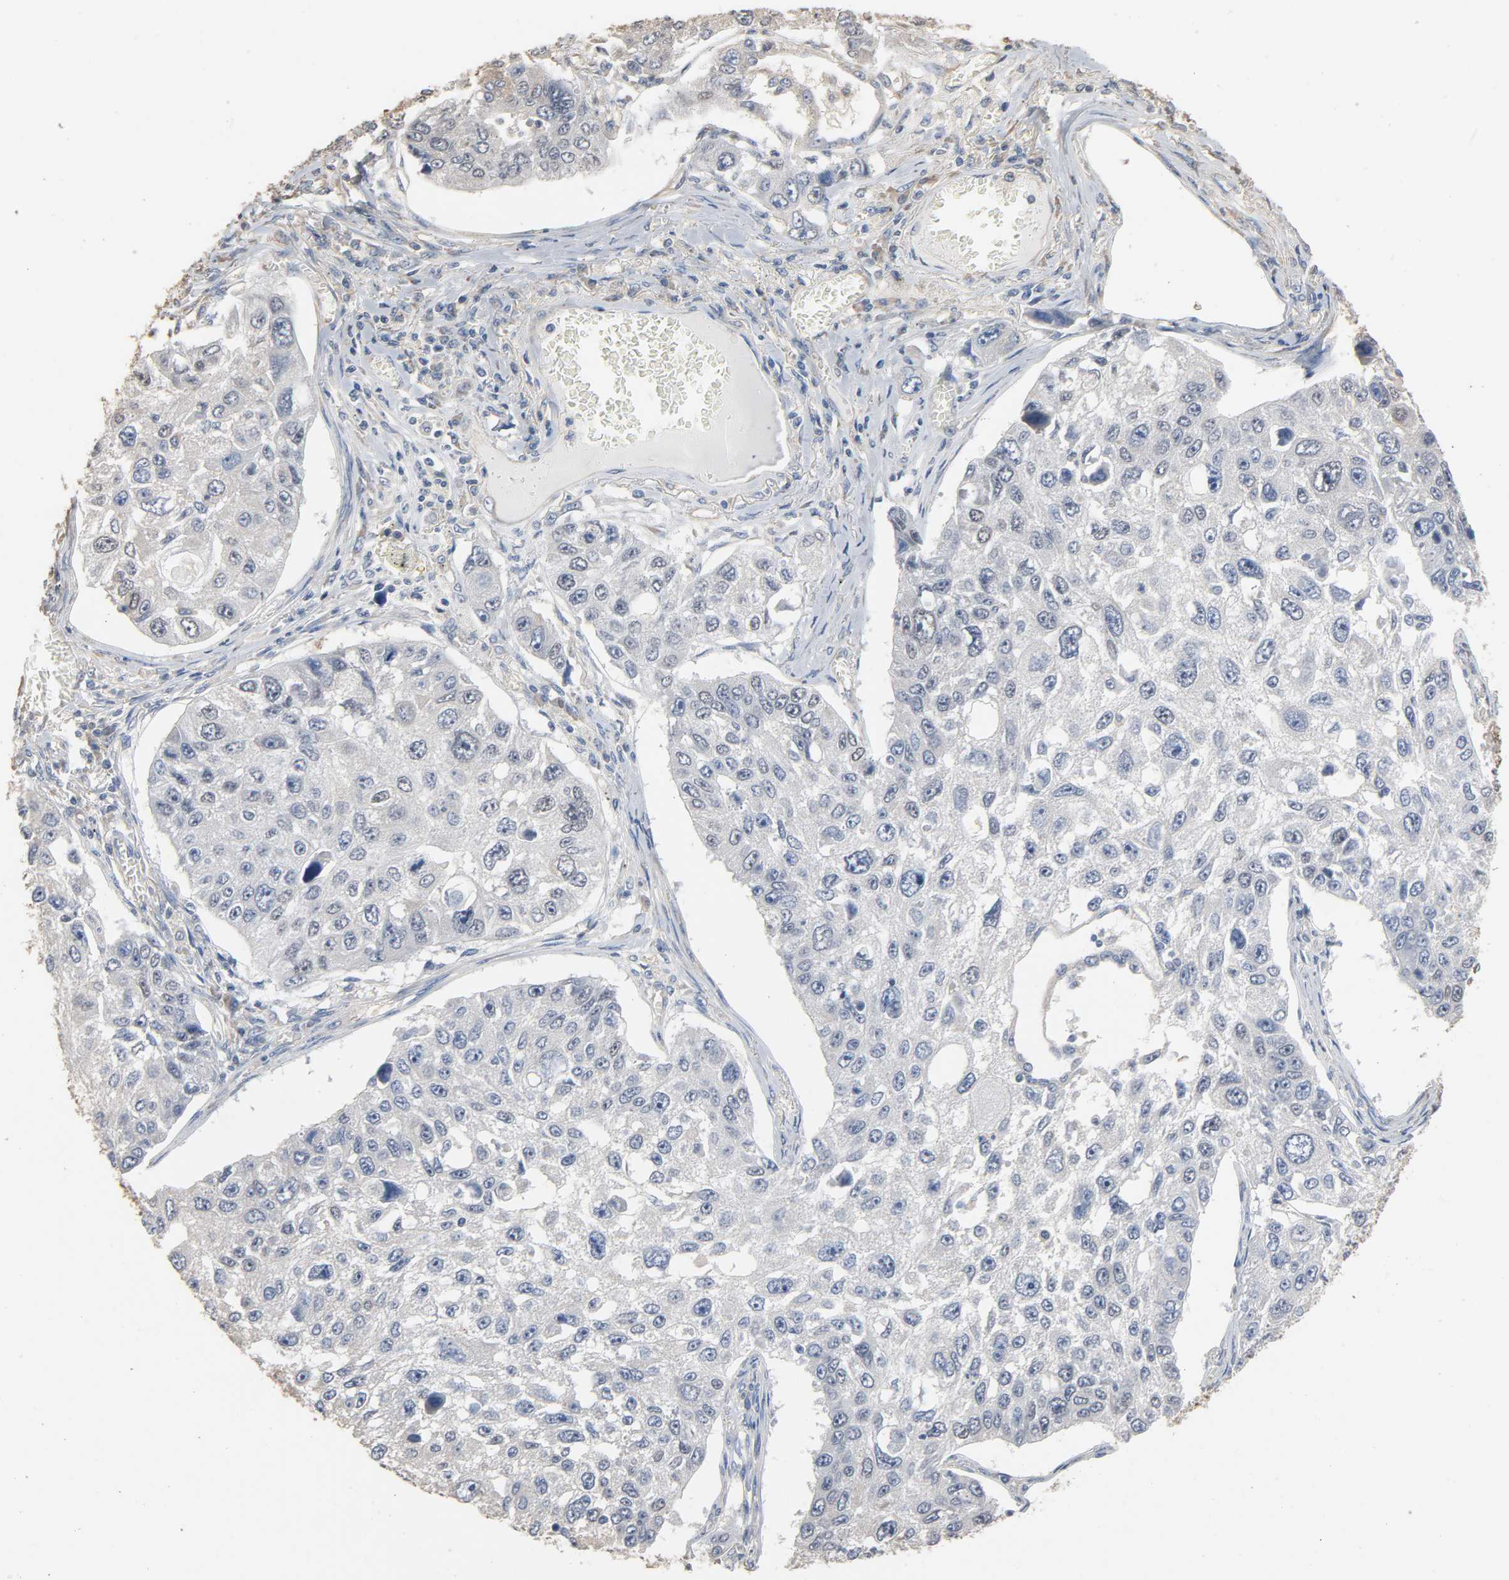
{"staining": {"intensity": "negative", "quantity": "none", "location": "none"}, "tissue": "lung cancer", "cell_type": "Tumor cells", "image_type": "cancer", "snomed": [{"axis": "morphology", "description": "Squamous cell carcinoma, NOS"}, {"axis": "topography", "description": "Lung"}], "caption": "Human lung cancer (squamous cell carcinoma) stained for a protein using IHC shows no positivity in tumor cells.", "gene": "SOX6", "patient": {"sex": "male", "age": 71}}